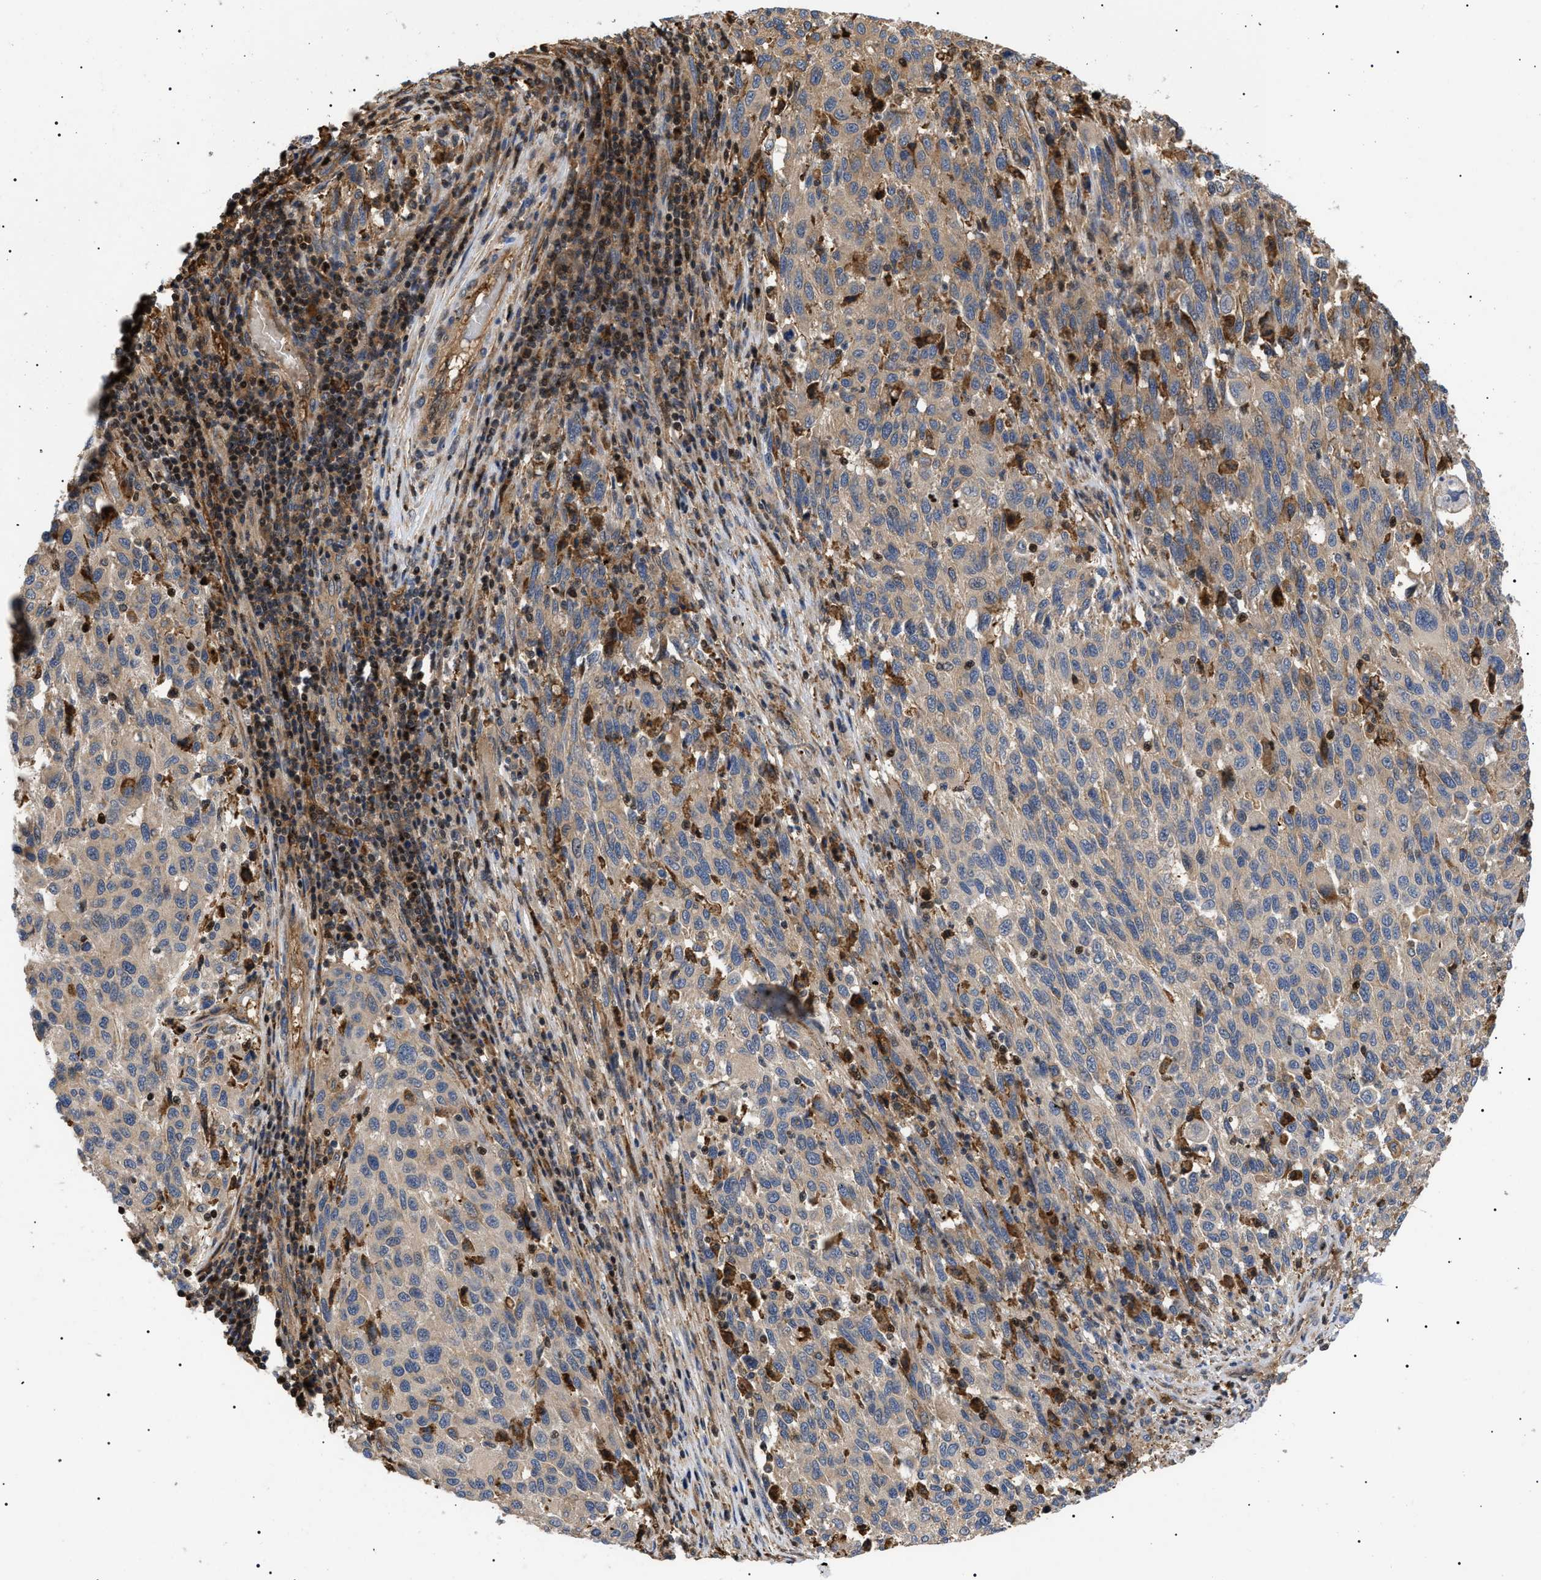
{"staining": {"intensity": "weak", "quantity": "25%-75%", "location": "cytoplasmic/membranous"}, "tissue": "melanoma", "cell_type": "Tumor cells", "image_type": "cancer", "snomed": [{"axis": "morphology", "description": "Malignant melanoma, Metastatic site"}, {"axis": "topography", "description": "Lymph node"}], "caption": "Immunohistochemical staining of melanoma displays low levels of weak cytoplasmic/membranous protein staining in approximately 25%-75% of tumor cells.", "gene": "TMTC4", "patient": {"sex": "male", "age": 61}}